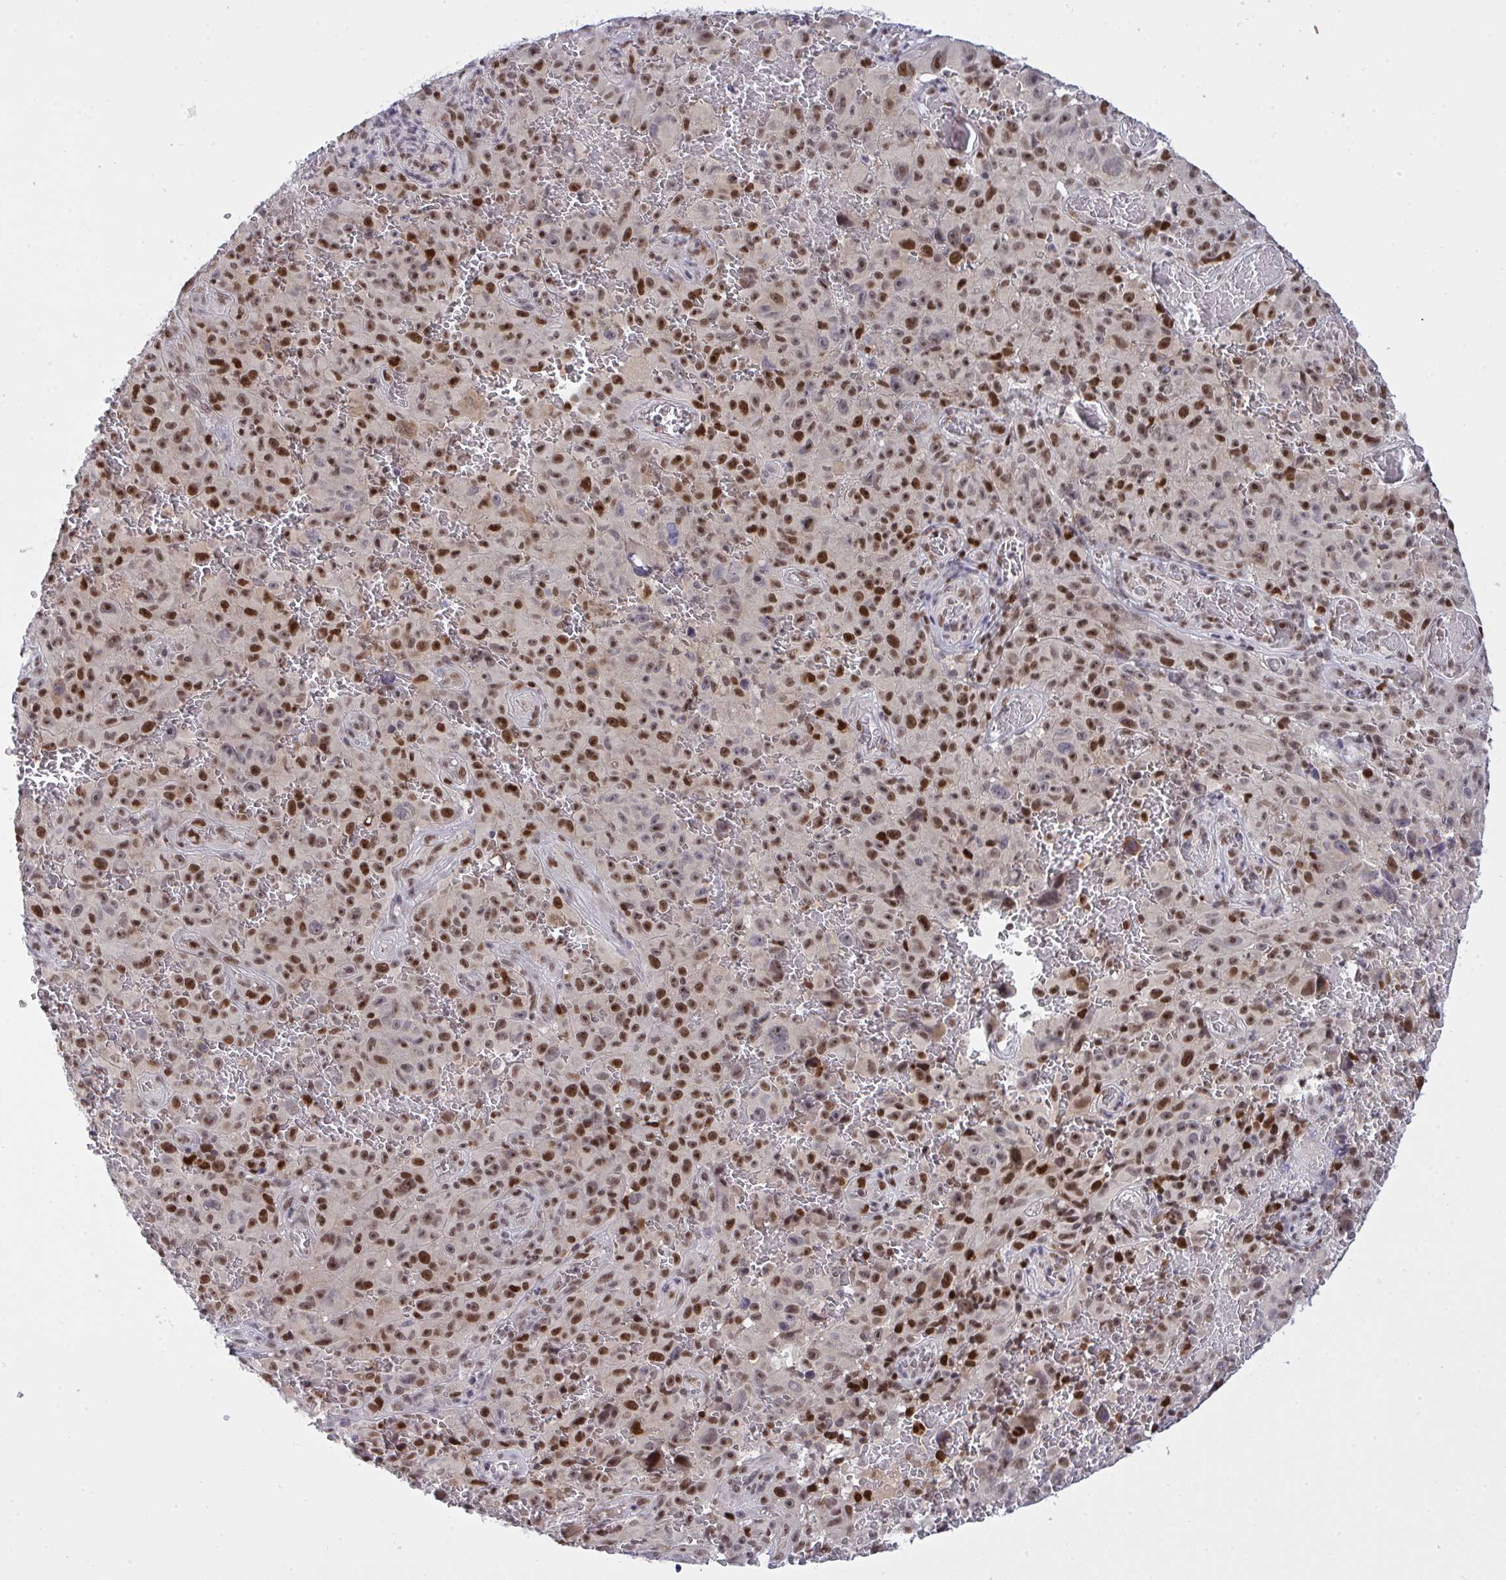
{"staining": {"intensity": "moderate", "quantity": ">75%", "location": "nuclear"}, "tissue": "melanoma", "cell_type": "Tumor cells", "image_type": "cancer", "snomed": [{"axis": "morphology", "description": "Malignant melanoma, NOS"}, {"axis": "topography", "description": "Skin"}], "caption": "IHC photomicrograph of melanoma stained for a protein (brown), which shows medium levels of moderate nuclear expression in about >75% of tumor cells.", "gene": "RFC4", "patient": {"sex": "female", "age": 82}}